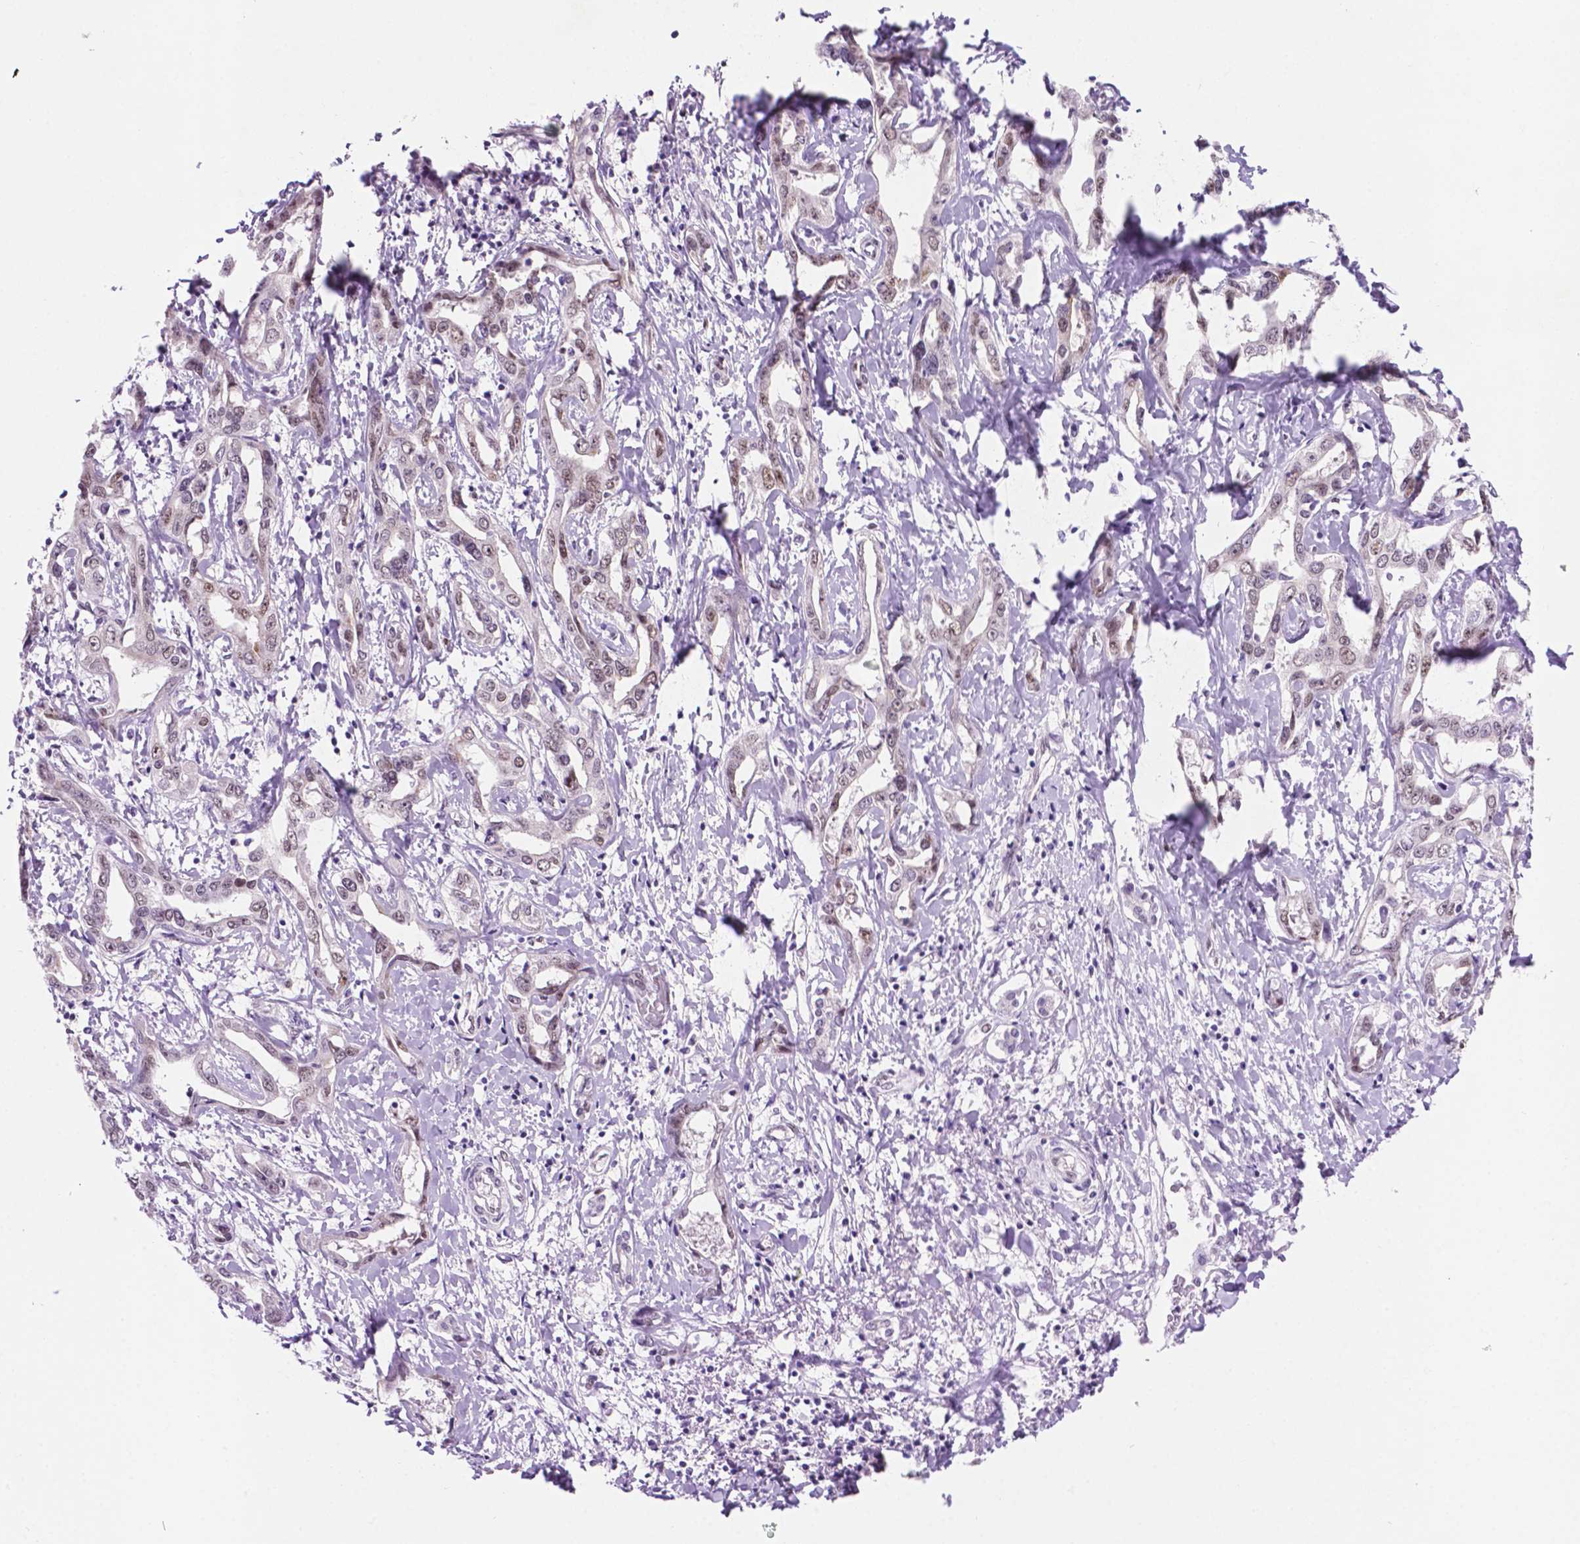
{"staining": {"intensity": "weak", "quantity": "25%-75%", "location": "nuclear"}, "tissue": "liver cancer", "cell_type": "Tumor cells", "image_type": "cancer", "snomed": [{"axis": "morphology", "description": "Cholangiocarcinoma"}, {"axis": "topography", "description": "Liver"}], "caption": "Cholangiocarcinoma (liver) stained with a brown dye exhibits weak nuclear positive expression in approximately 25%-75% of tumor cells.", "gene": "ERF", "patient": {"sex": "male", "age": 59}}